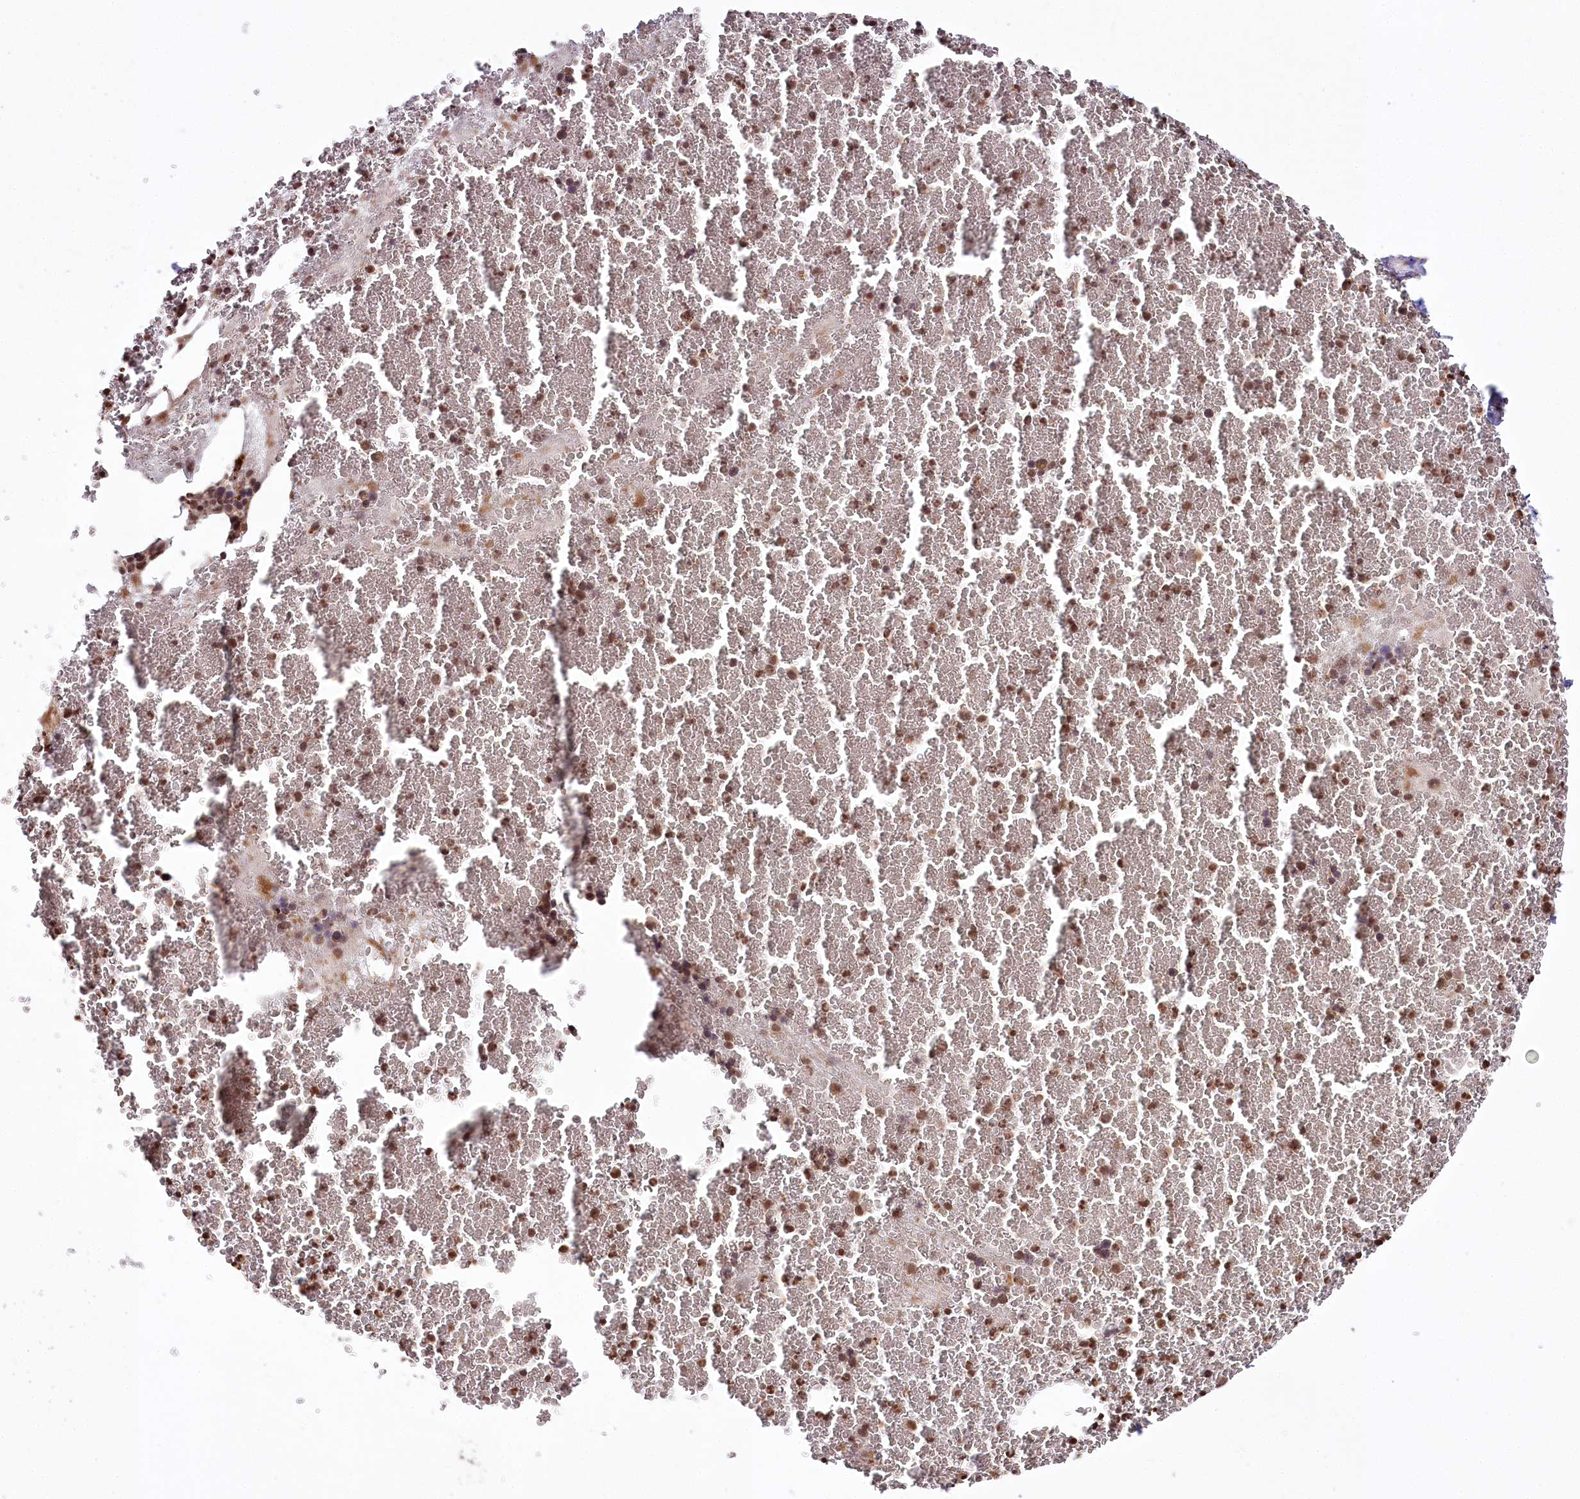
{"staining": {"intensity": "moderate", "quantity": "25%-75%", "location": "cytoplasmic/membranous,nuclear"}, "tissue": "bone marrow", "cell_type": "Hematopoietic cells", "image_type": "normal", "snomed": [{"axis": "morphology", "description": "Normal tissue, NOS"}, {"axis": "topography", "description": "Bone marrow"}], "caption": "This is a histology image of immunohistochemistry staining of benign bone marrow, which shows moderate positivity in the cytoplasmic/membranous,nuclear of hematopoietic cells.", "gene": "HOXC8", "patient": {"sex": "male", "age": 36}}